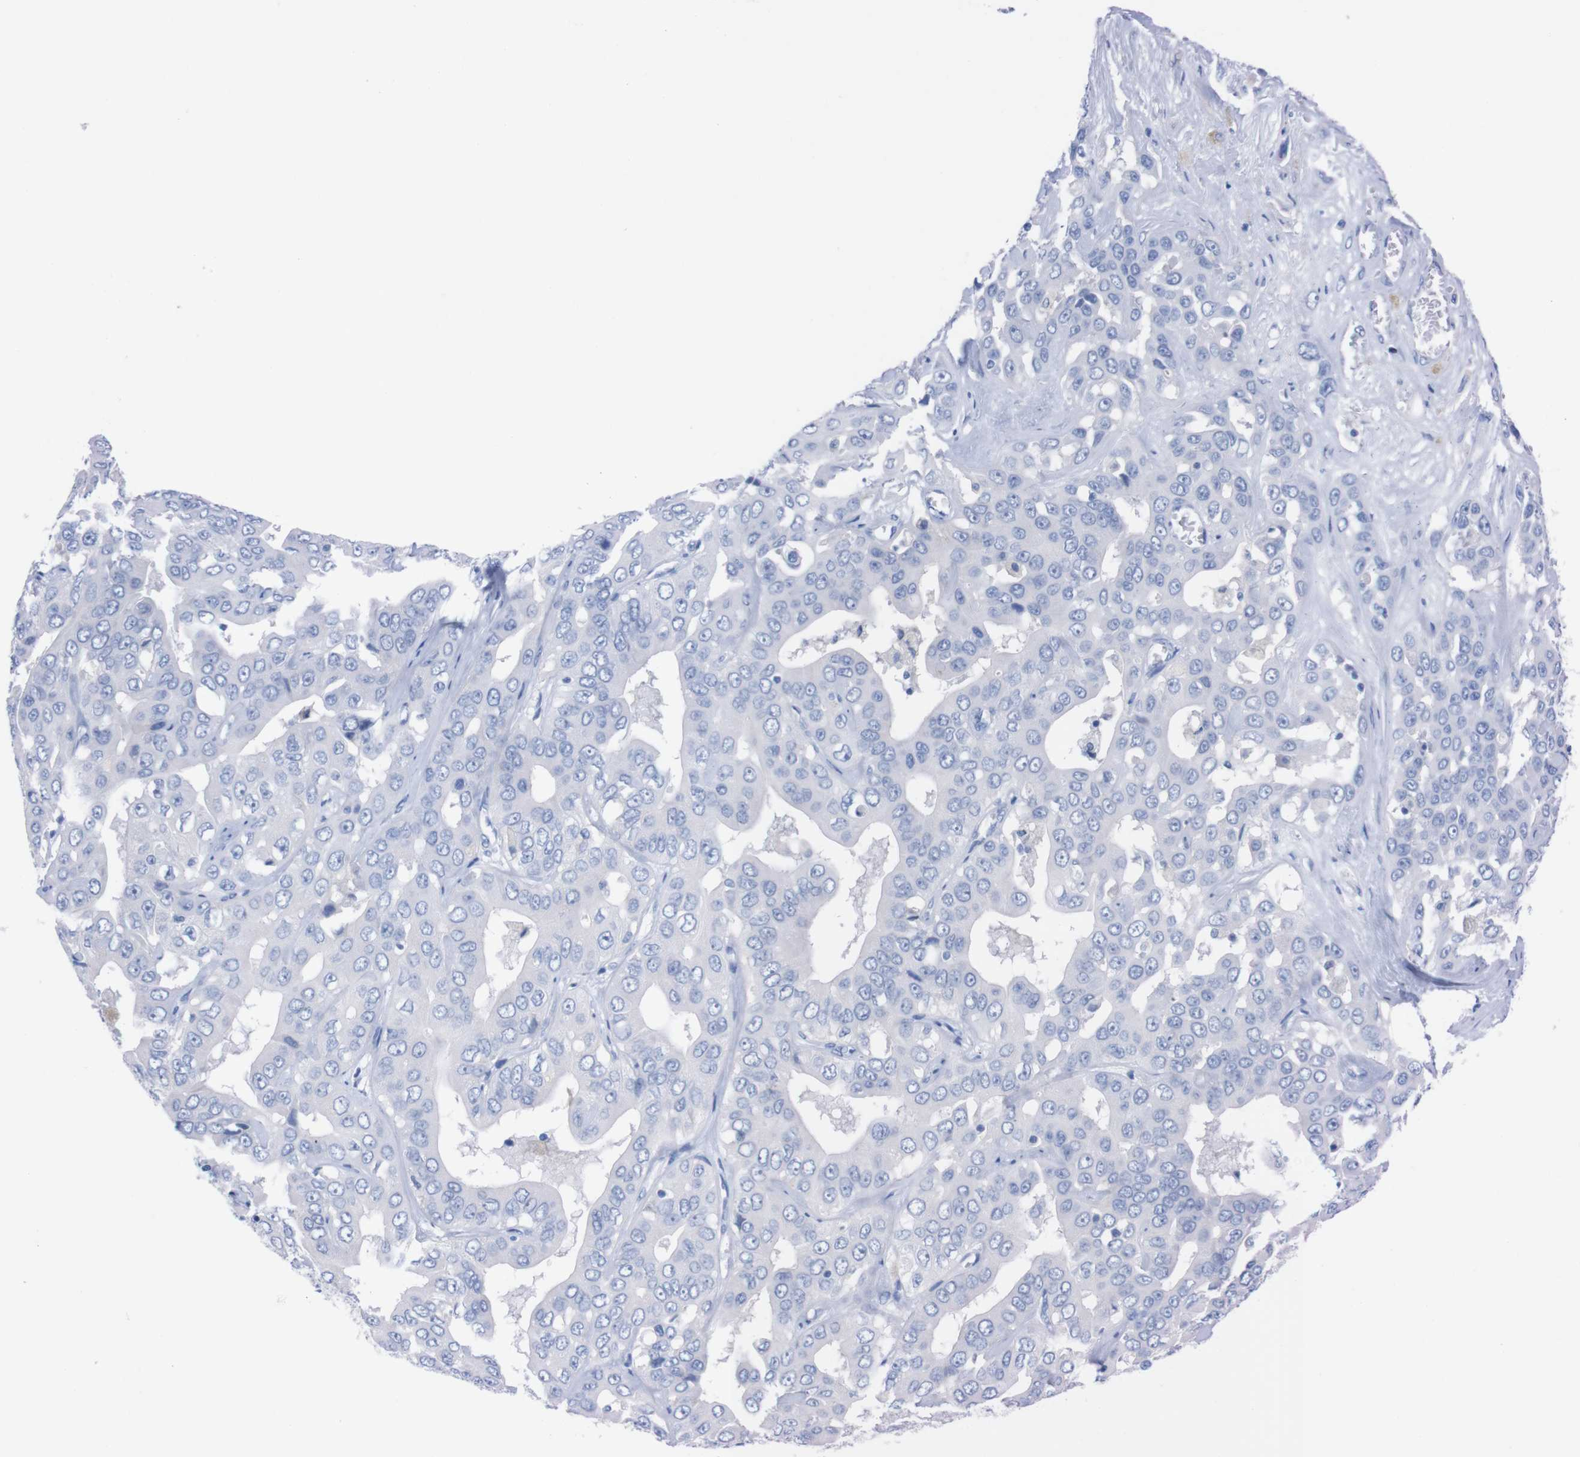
{"staining": {"intensity": "negative", "quantity": "none", "location": "none"}, "tissue": "liver cancer", "cell_type": "Tumor cells", "image_type": "cancer", "snomed": [{"axis": "morphology", "description": "Cholangiocarcinoma"}, {"axis": "topography", "description": "Liver"}], "caption": "IHC photomicrograph of neoplastic tissue: liver cancer stained with DAB (3,3'-diaminobenzidine) reveals no significant protein positivity in tumor cells.", "gene": "TMEM243", "patient": {"sex": "female", "age": 52}}